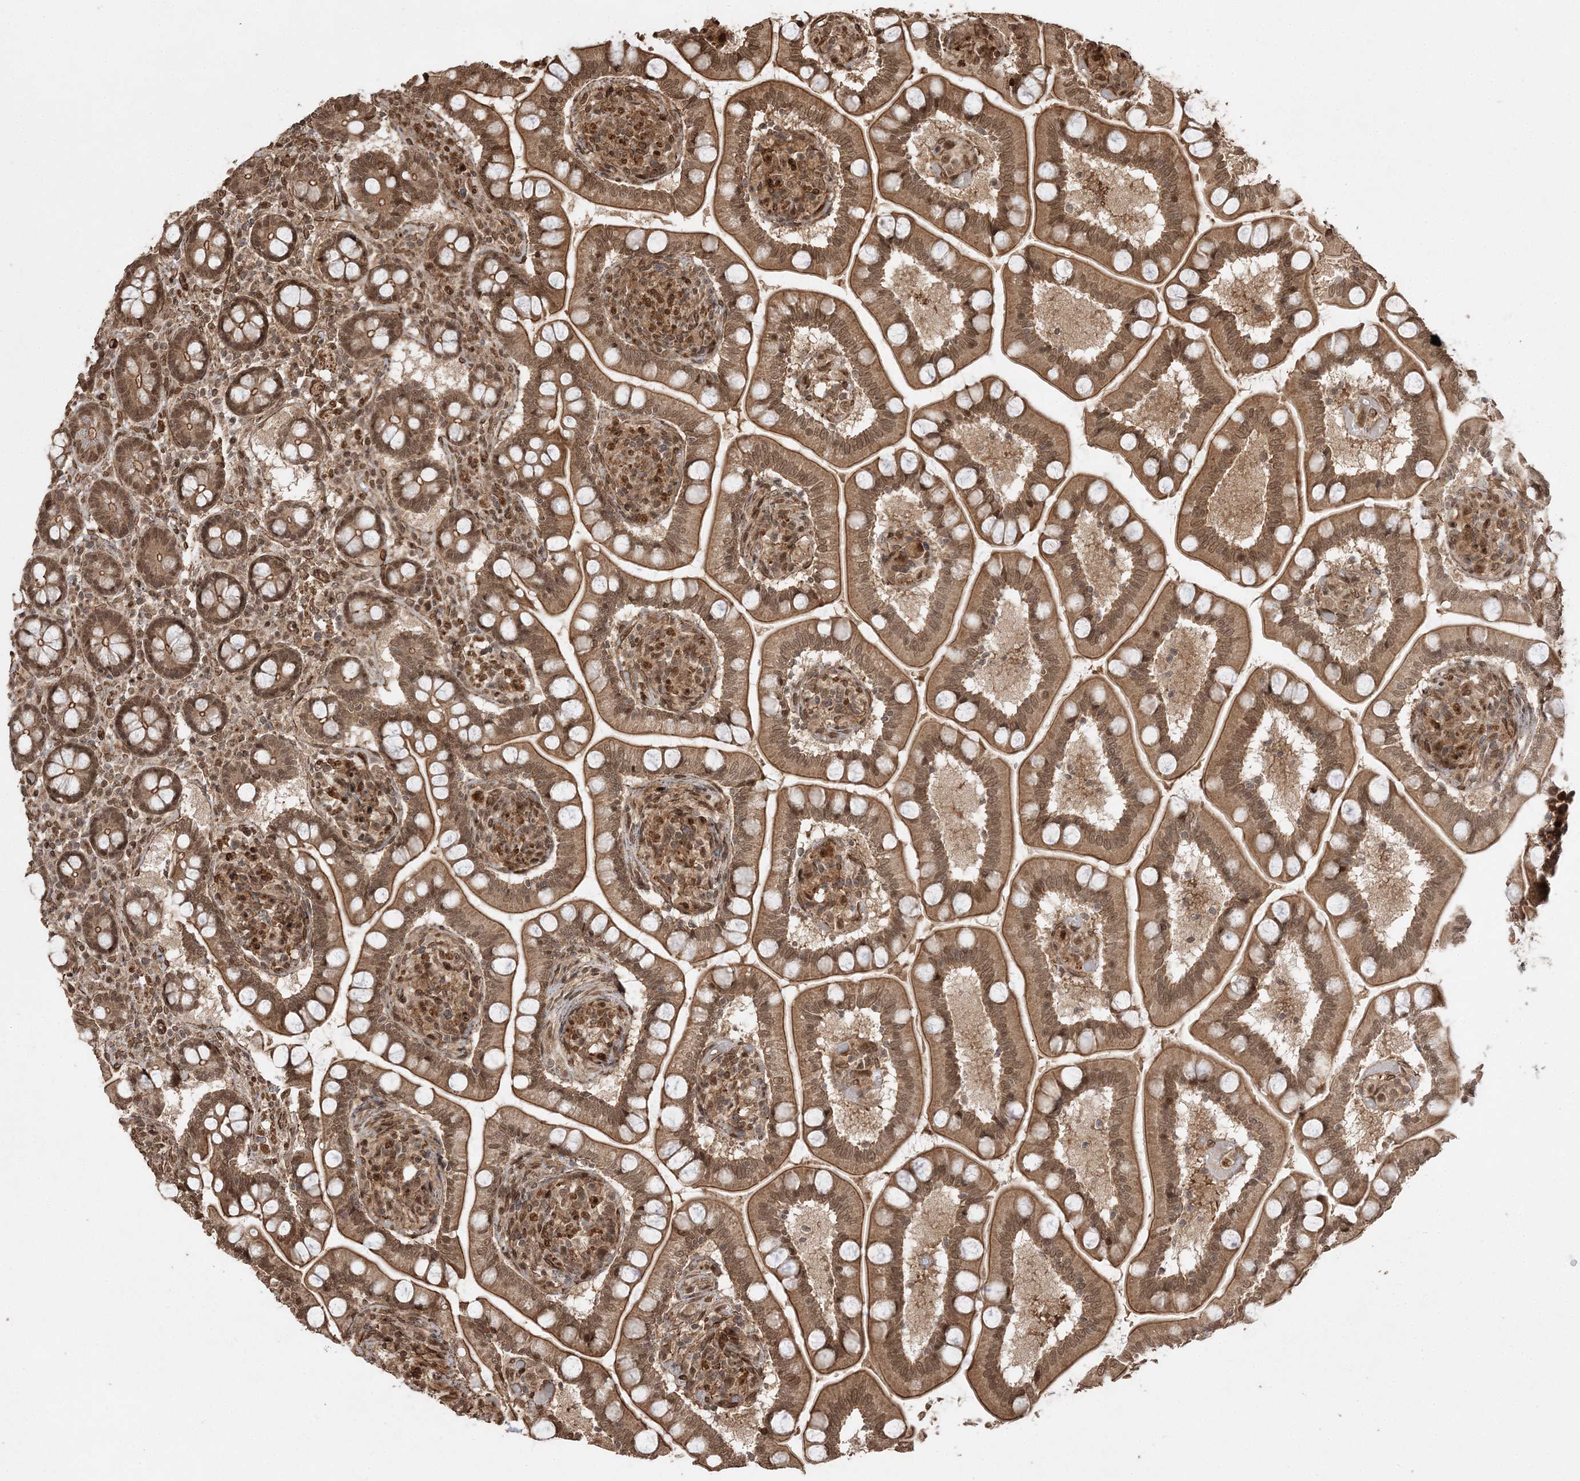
{"staining": {"intensity": "moderate", "quantity": ">75%", "location": "cytoplasmic/membranous,nuclear"}, "tissue": "small intestine", "cell_type": "Glandular cells", "image_type": "normal", "snomed": [{"axis": "morphology", "description": "Normal tissue, NOS"}, {"axis": "topography", "description": "Small intestine"}], "caption": "Immunohistochemical staining of benign human small intestine displays >75% levels of moderate cytoplasmic/membranous,nuclear protein positivity in about >75% of glandular cells.", "gene": "ETAA1", "patient": {"sex": "female", "age": 64}}